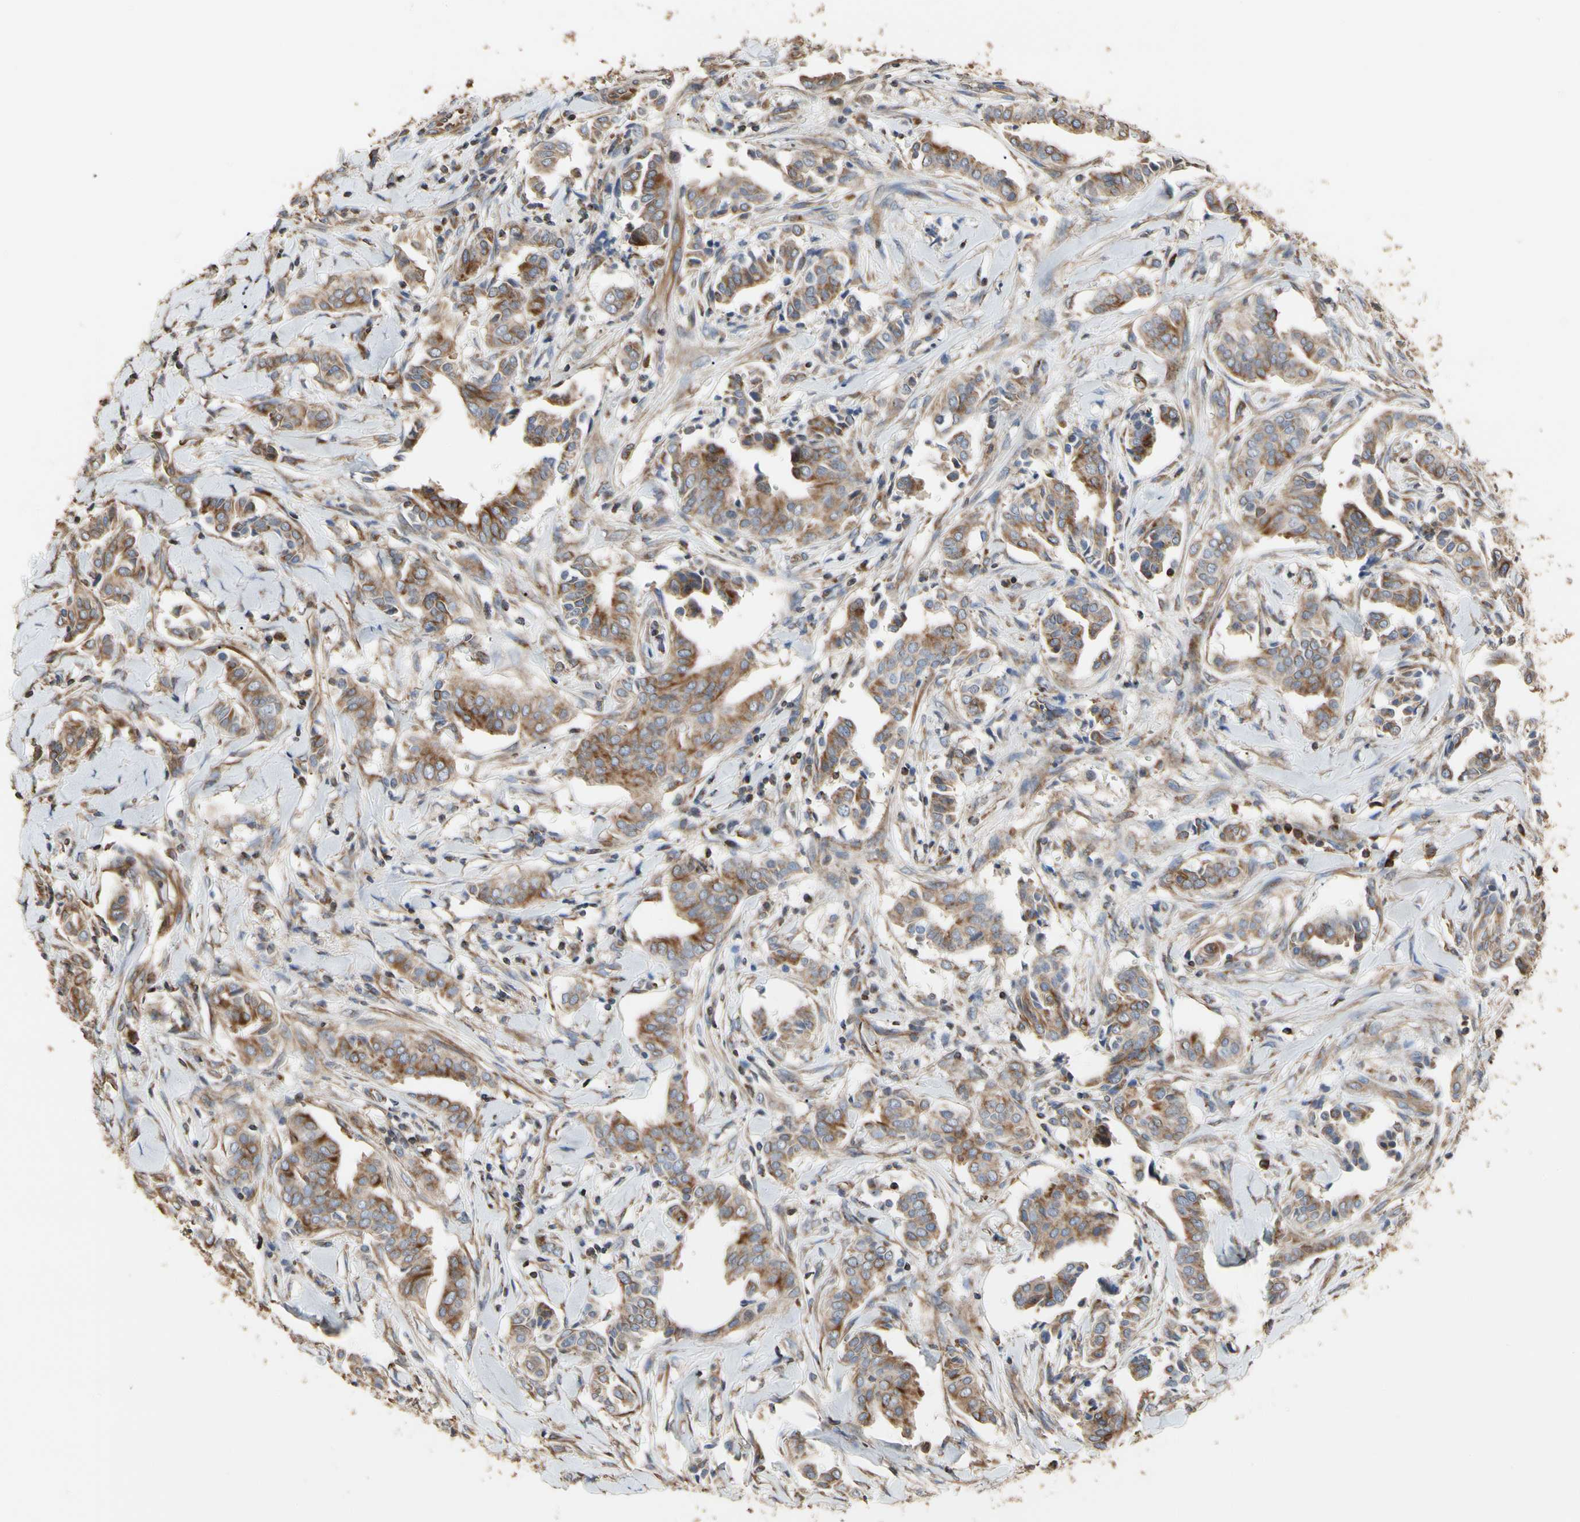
{"staining": {"intensity": "weak", "quantity": "25%-75%", "location": "cytoplasmic/membranous"}, "tissue": "head and neck cancer", "cell_type": "Tumor cells", "image_type": "cancer", "snomed": [{"axis": "morphology", "description": "Adenocarcinoma, NOS"}, {"axis": "topography", "description": "Salivary gland"}, {"axis": "topography", "description": "Head-Neck"}], "caption": "DAB immunohistochemical staining of adenocarcinoma (head and neck) demonstrates weak cytoplasmic/membranous protein staining in approximately 25%-75% of tumor cells. (DAB (3,3'-diaminobenzidine) IHC with brightfield microscopy, high magnification).", "gene": "TUBA1A", "patient": {"sex": "female", "age": 59}}